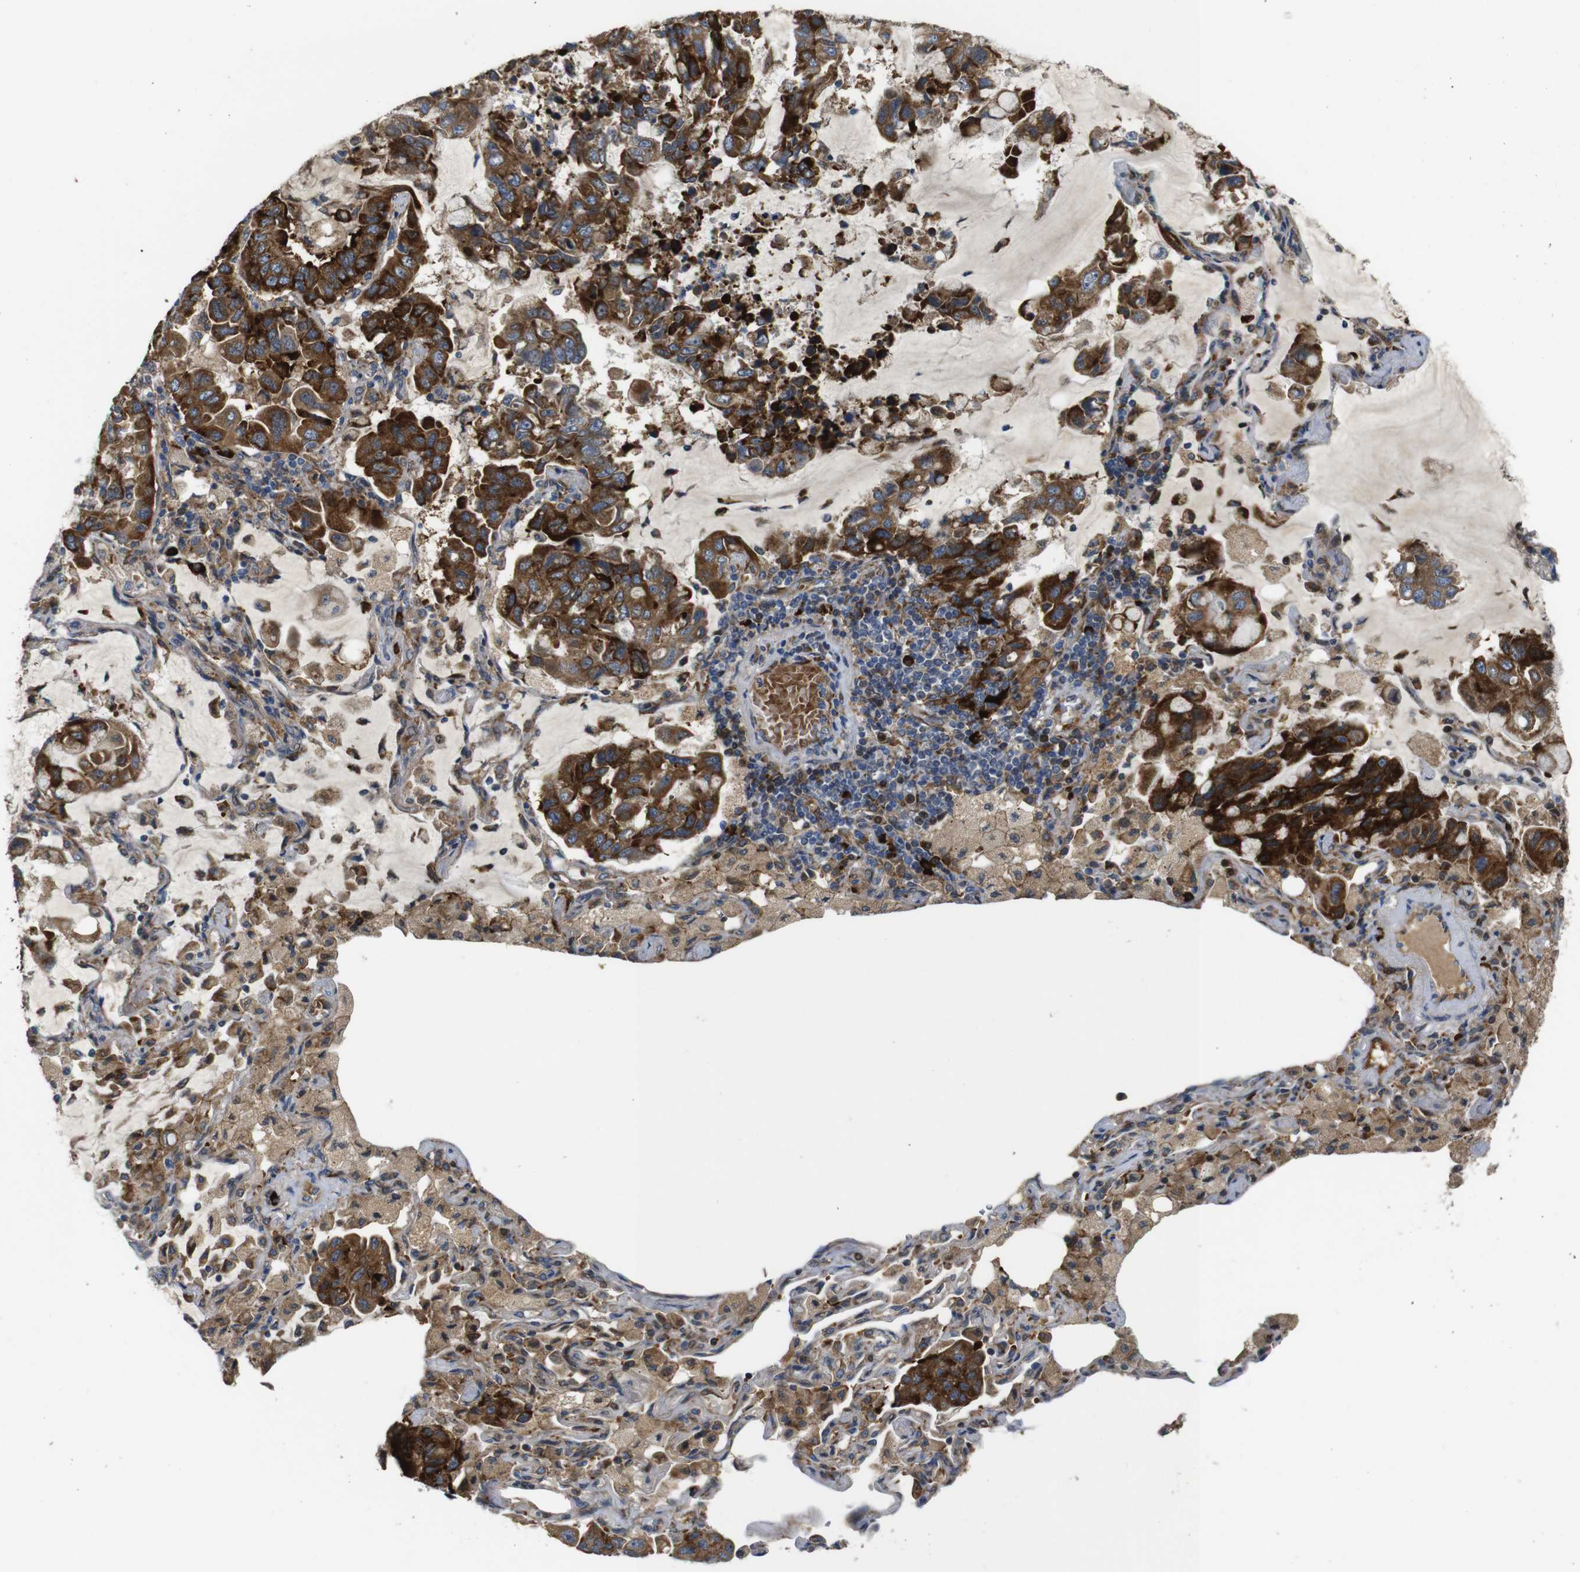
{"staining": {"intensity": "strong", "quantity": ">75%", "location": "cytoplasmic/membranous"}, "tissue": "lung cancer", "cell_type": "Tumor cells", "image_type": "cancer", "snomed": [{"axis": "morphology", "description": "Adenocarcinoma, NOS"}, {"axis": "topography", "description": "Lung"}], "caption": "Strong cytoplasmic/membranous expression is appreciated in about >75% of tumor cells in lung cancer (adenocarcinoma).", "gene": "UBE2G2", "patient": {"sex": "male", "age": 64}}